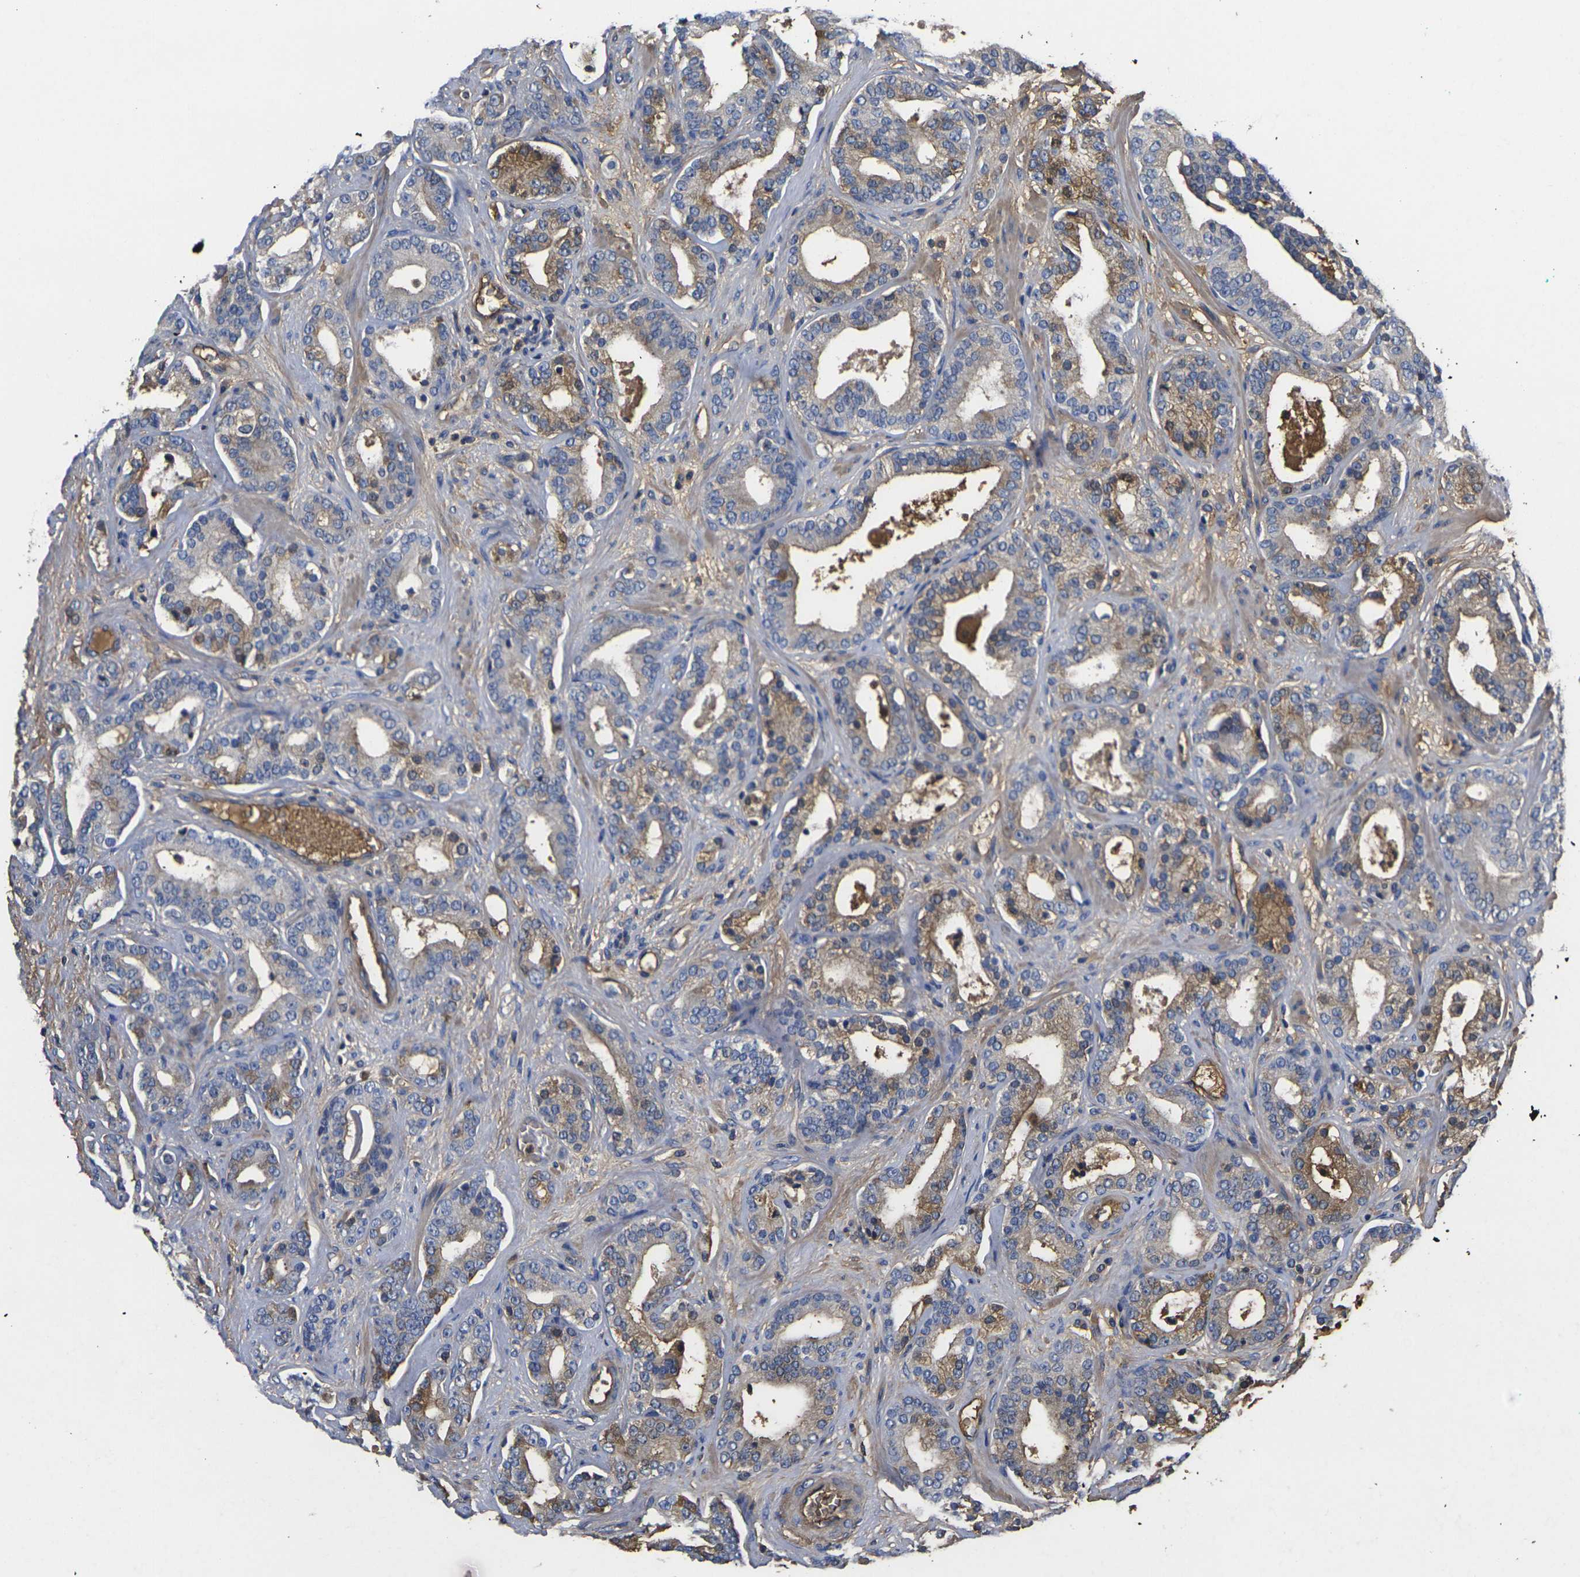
{"staining": {"intensity": "moderate", "quantity": "25%-75%", "location": "cytoplasmic/membranous"}, "tissue": "prostate cancer", "cell_type": "Tumor cells", "image_type": "cancer", "snomed": [{"axis": "morphology", "description": "Adenocarcinoma, Low grade"}, {"axis": "topography", "description": "Prostate"}], "caption": "This micrograph reveals immunohistochemistry (IHC) staining of human prostate adenocarcinoma (low-grade), with medium moderate cytoplasmic/membranous positivity in about 25%-75% of tumor cells.", "gene": "HSPG2", "patient": {"sex": "male", "age": 63}}